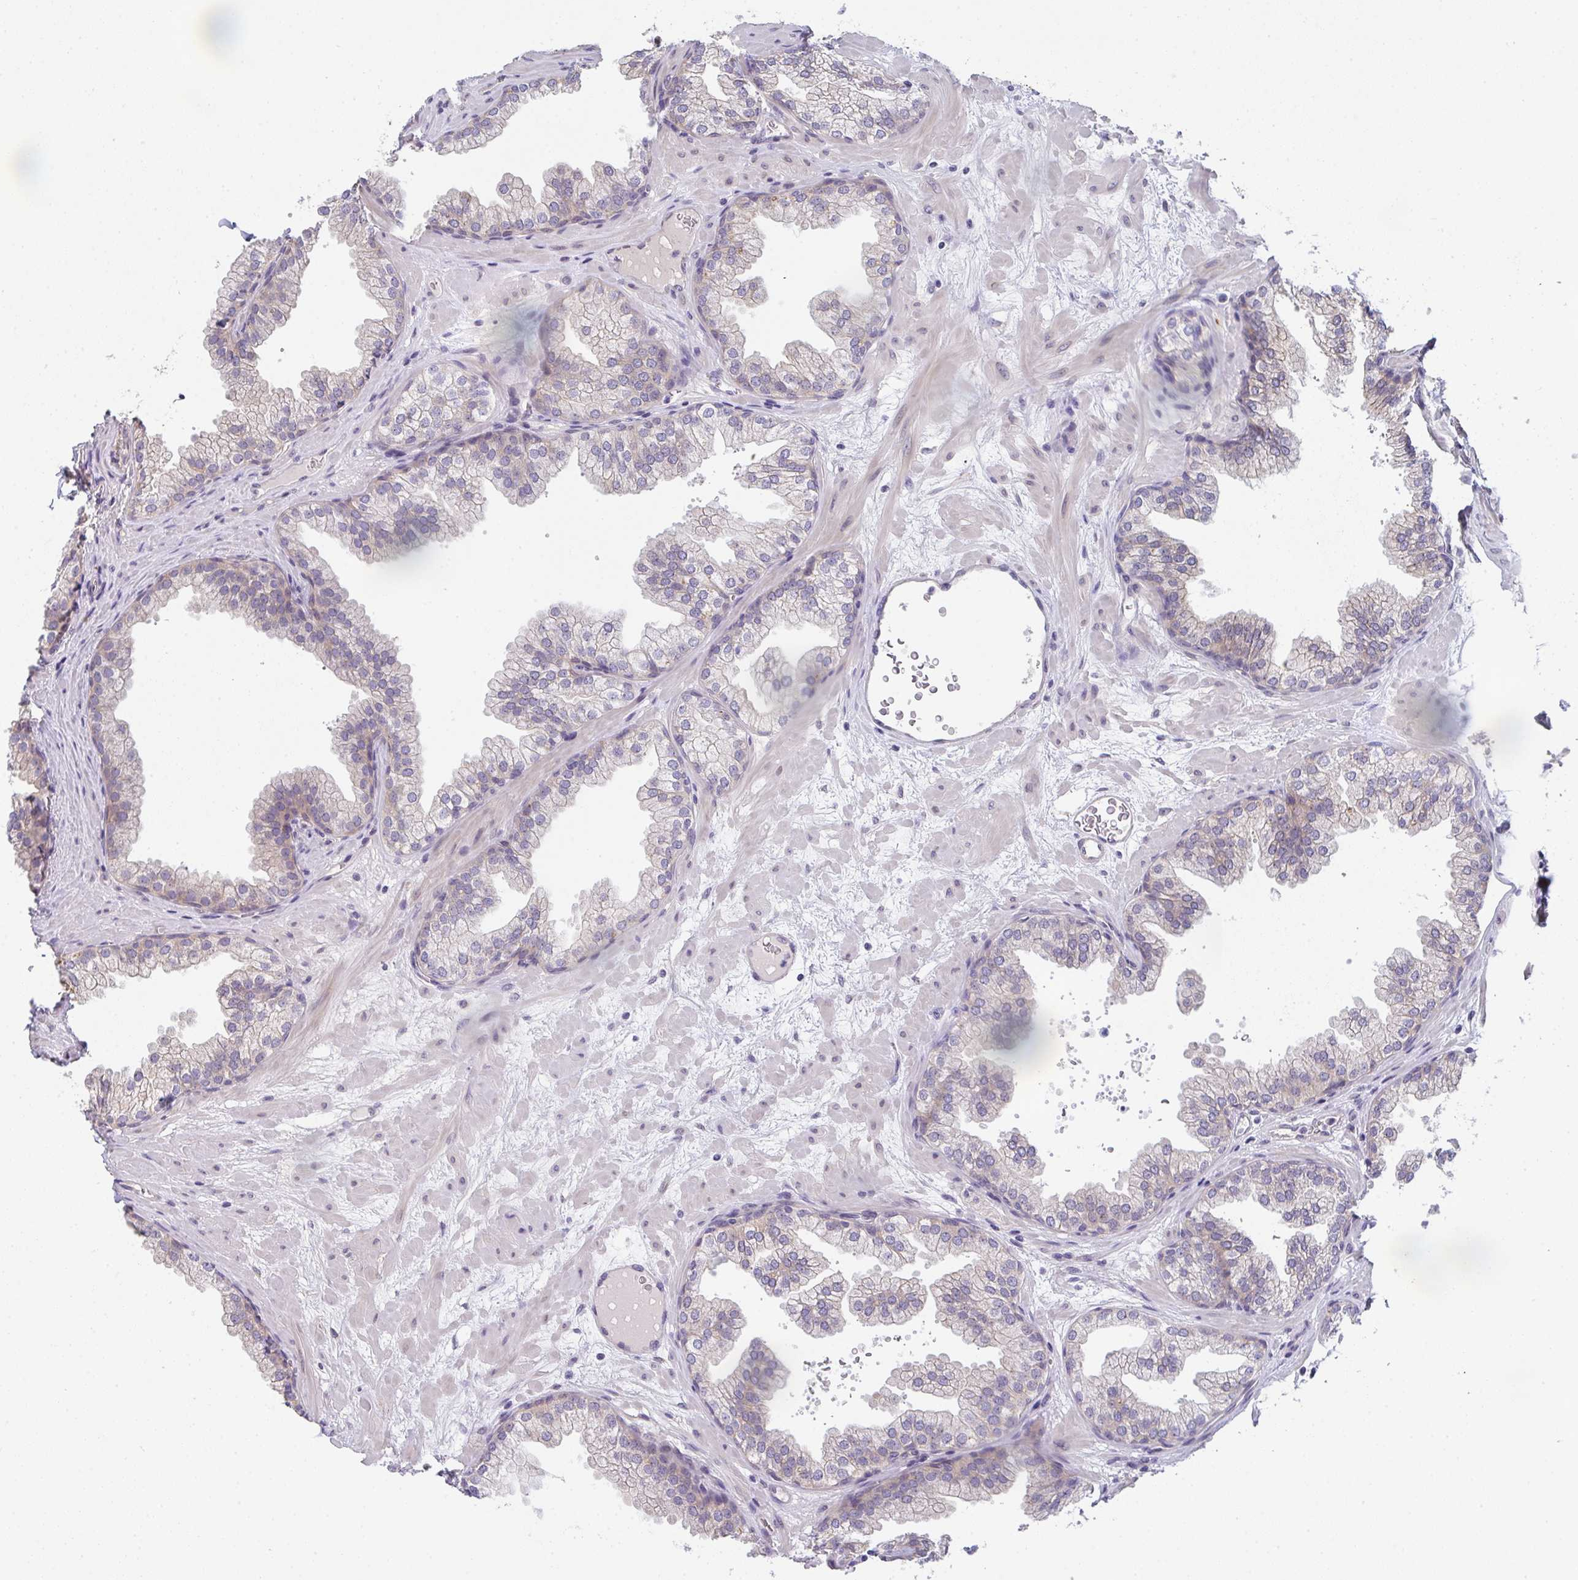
{"staining": {"intensity": "weak", "quantity": "<25%", "location": "cytoplasmic/membranous"}, "tissue": "prostate", "cell_type": "Glandular cells", "image_type": "normal", "snomed": [{"axis": "morphology", "description": "Normal tissue, NOS"}, {"axis": "topography", "description": "Prostate"}], "caption": "Glandular cells show no significant expression in unremarkable prostate. (Brightfield microscopy of DAB IHC at high magnification).", "gene": "TNFRSF10A", "patient": {"sex": "male", "age": 37}}